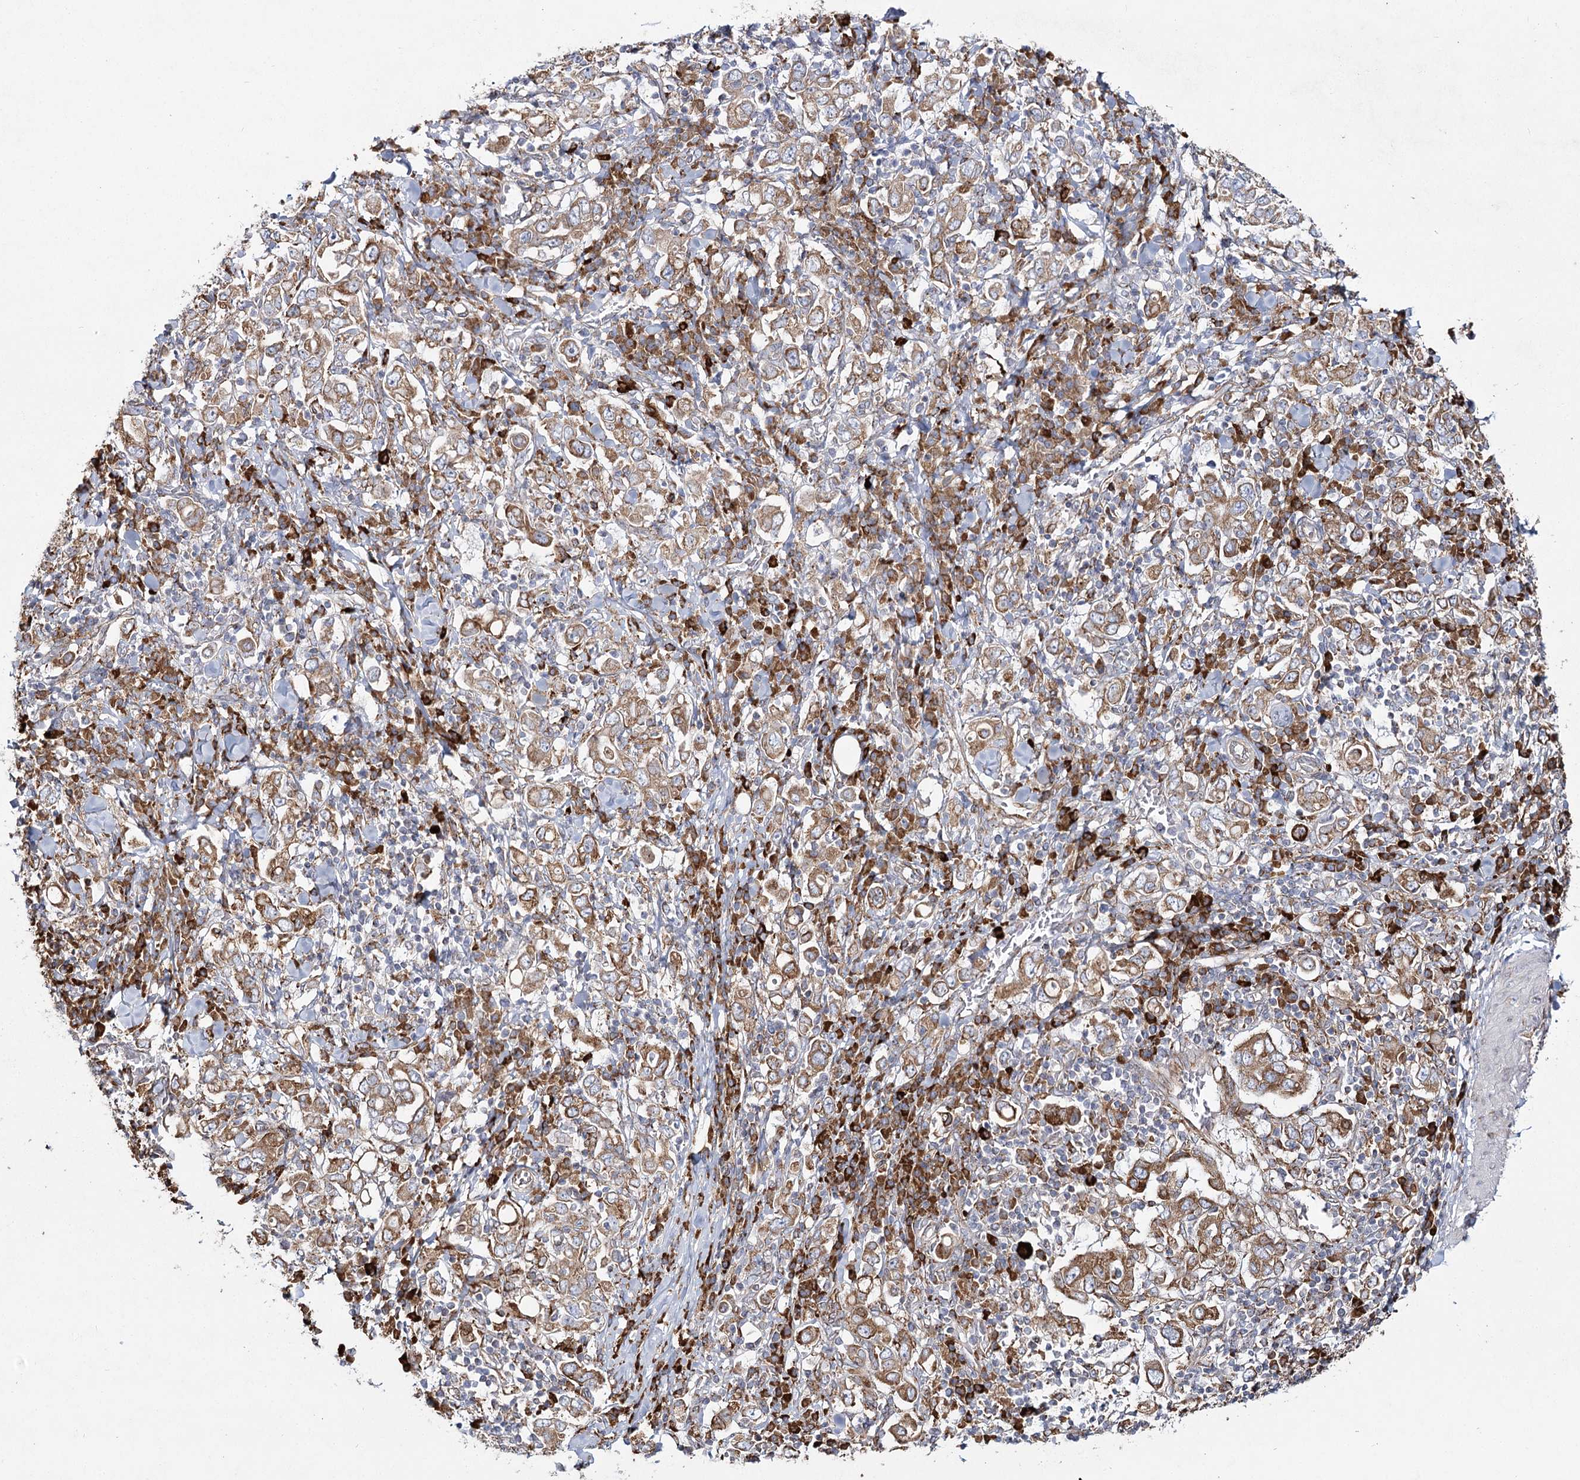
{"staining": {"intensity": "moderate", "quantity": ">75%", "location": "cytoplasmic/membranous"}, "tissue": "stomach cancer", "cell_type": "Tumor cells", "image_type": "cancer", "snomed": [{"axis": "morphology", "description": "Adenocarcinoma, NOS"}, {"axis": "topography", "description": "Stomach, upper"}], "caption": "A histopathology image of human stomach cancer (adenocarcinoma) stained for a protein displays moderate cytoplasmic/membranous brown staining in tumor cells.", "gene": "NHLRC2", "patient": {"sex": "male", "age": 62}}